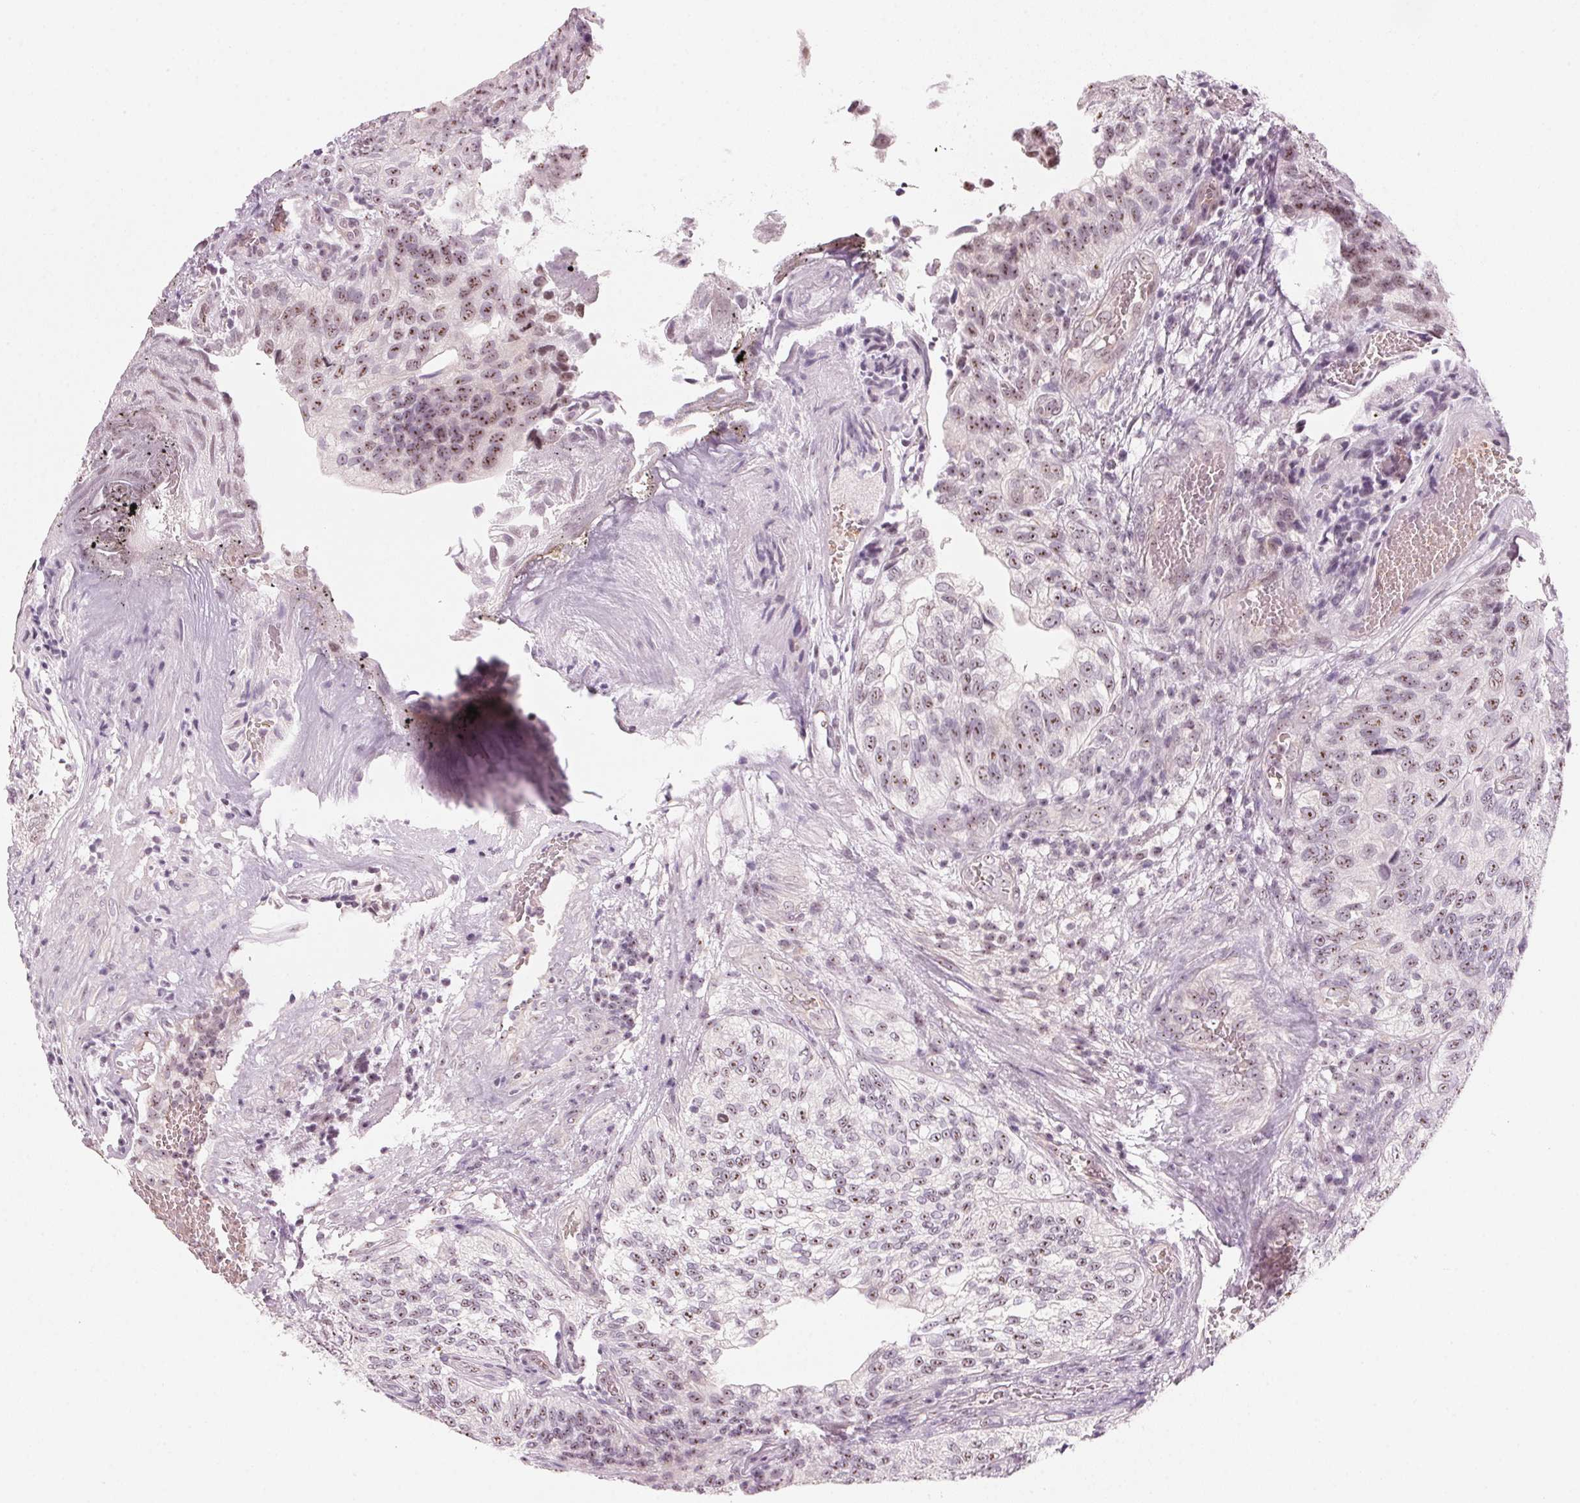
{"staining": {"intensity": "moderate", "quantity": ">75%", "location": "nuclear"}, "tissue": "urothelial cancer", "cell_type": "Tumor cells", "image_type": "cancer", "snomed": [{"axis": "morphology", "description": "Urothelial carcinoma, NOS"}, {"axis": "topography", "description": "Urinary bladder"}], "caption": "This image shows immunohistochemistry (IHC) staining of urothelial cancer, with medium moderate nuclear expression in about >75% of tumor cells.", "gene": "DNTTIP2", "patient": {"sex": "male", "age": 87}}